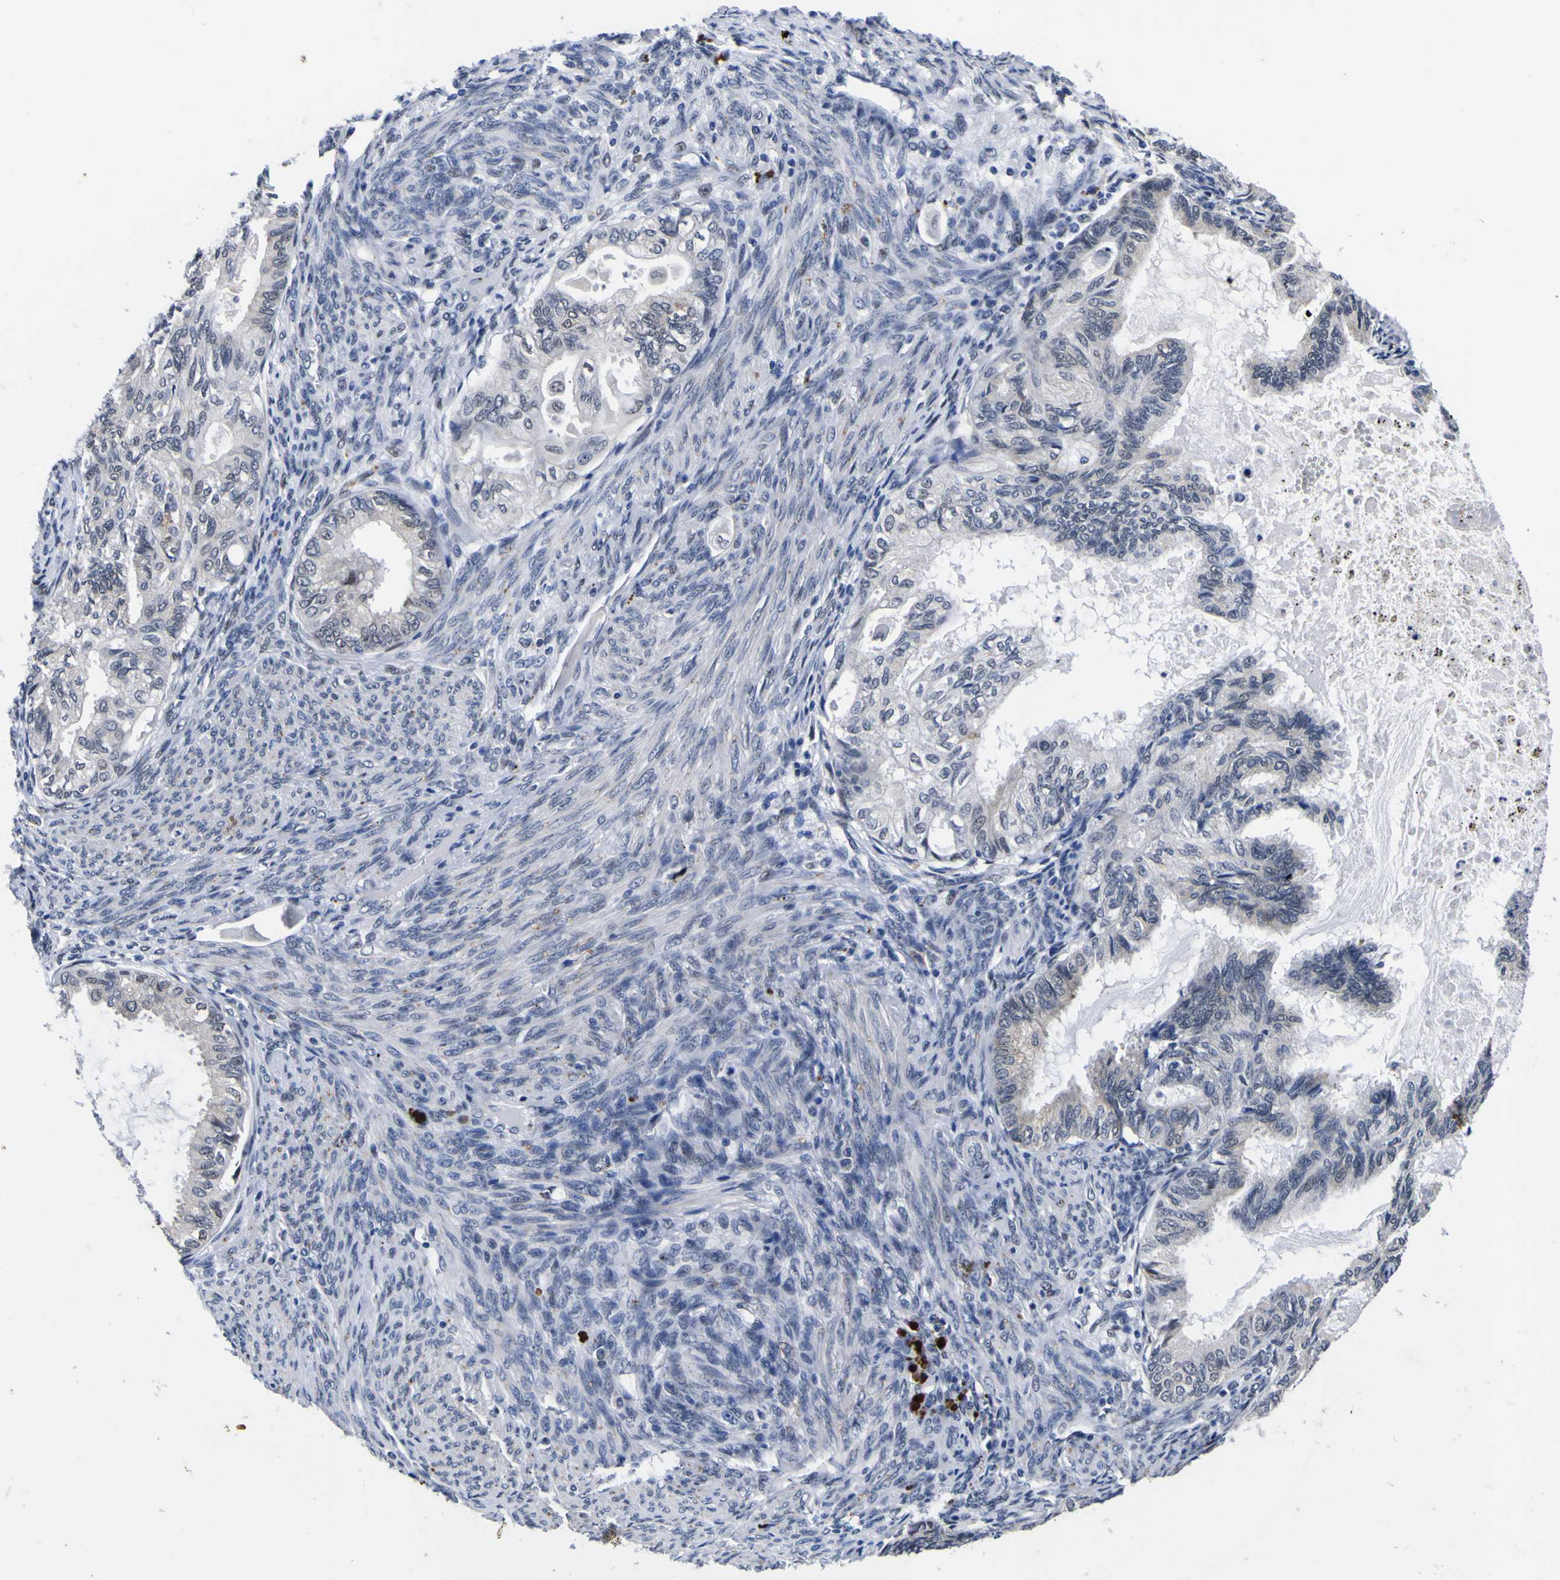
{"staining": {"intensity": "negative", "quantity": "none", "location": "none"}, "tissue": "cervical cancer", "cell_type": "Tumor cells", "image_type": "cancer", "snomed": [{"axis": "morphology", "description": "Normal tissue, NOS"}, {"axis": "morphology", "description": "Adenocarcinoma, NOS"}, {"axis": "topography", "description": "Cervix"}, {"axis": "topography", "description": "Endometrium"}], "caption": "This is a photomicrograph of immunohistochemistry (IHC) staining of cervical cancer, which shows no staining in tumor cells.", "gene": "IGFLR1", "patient": {"sex": "female", "age": 86}}